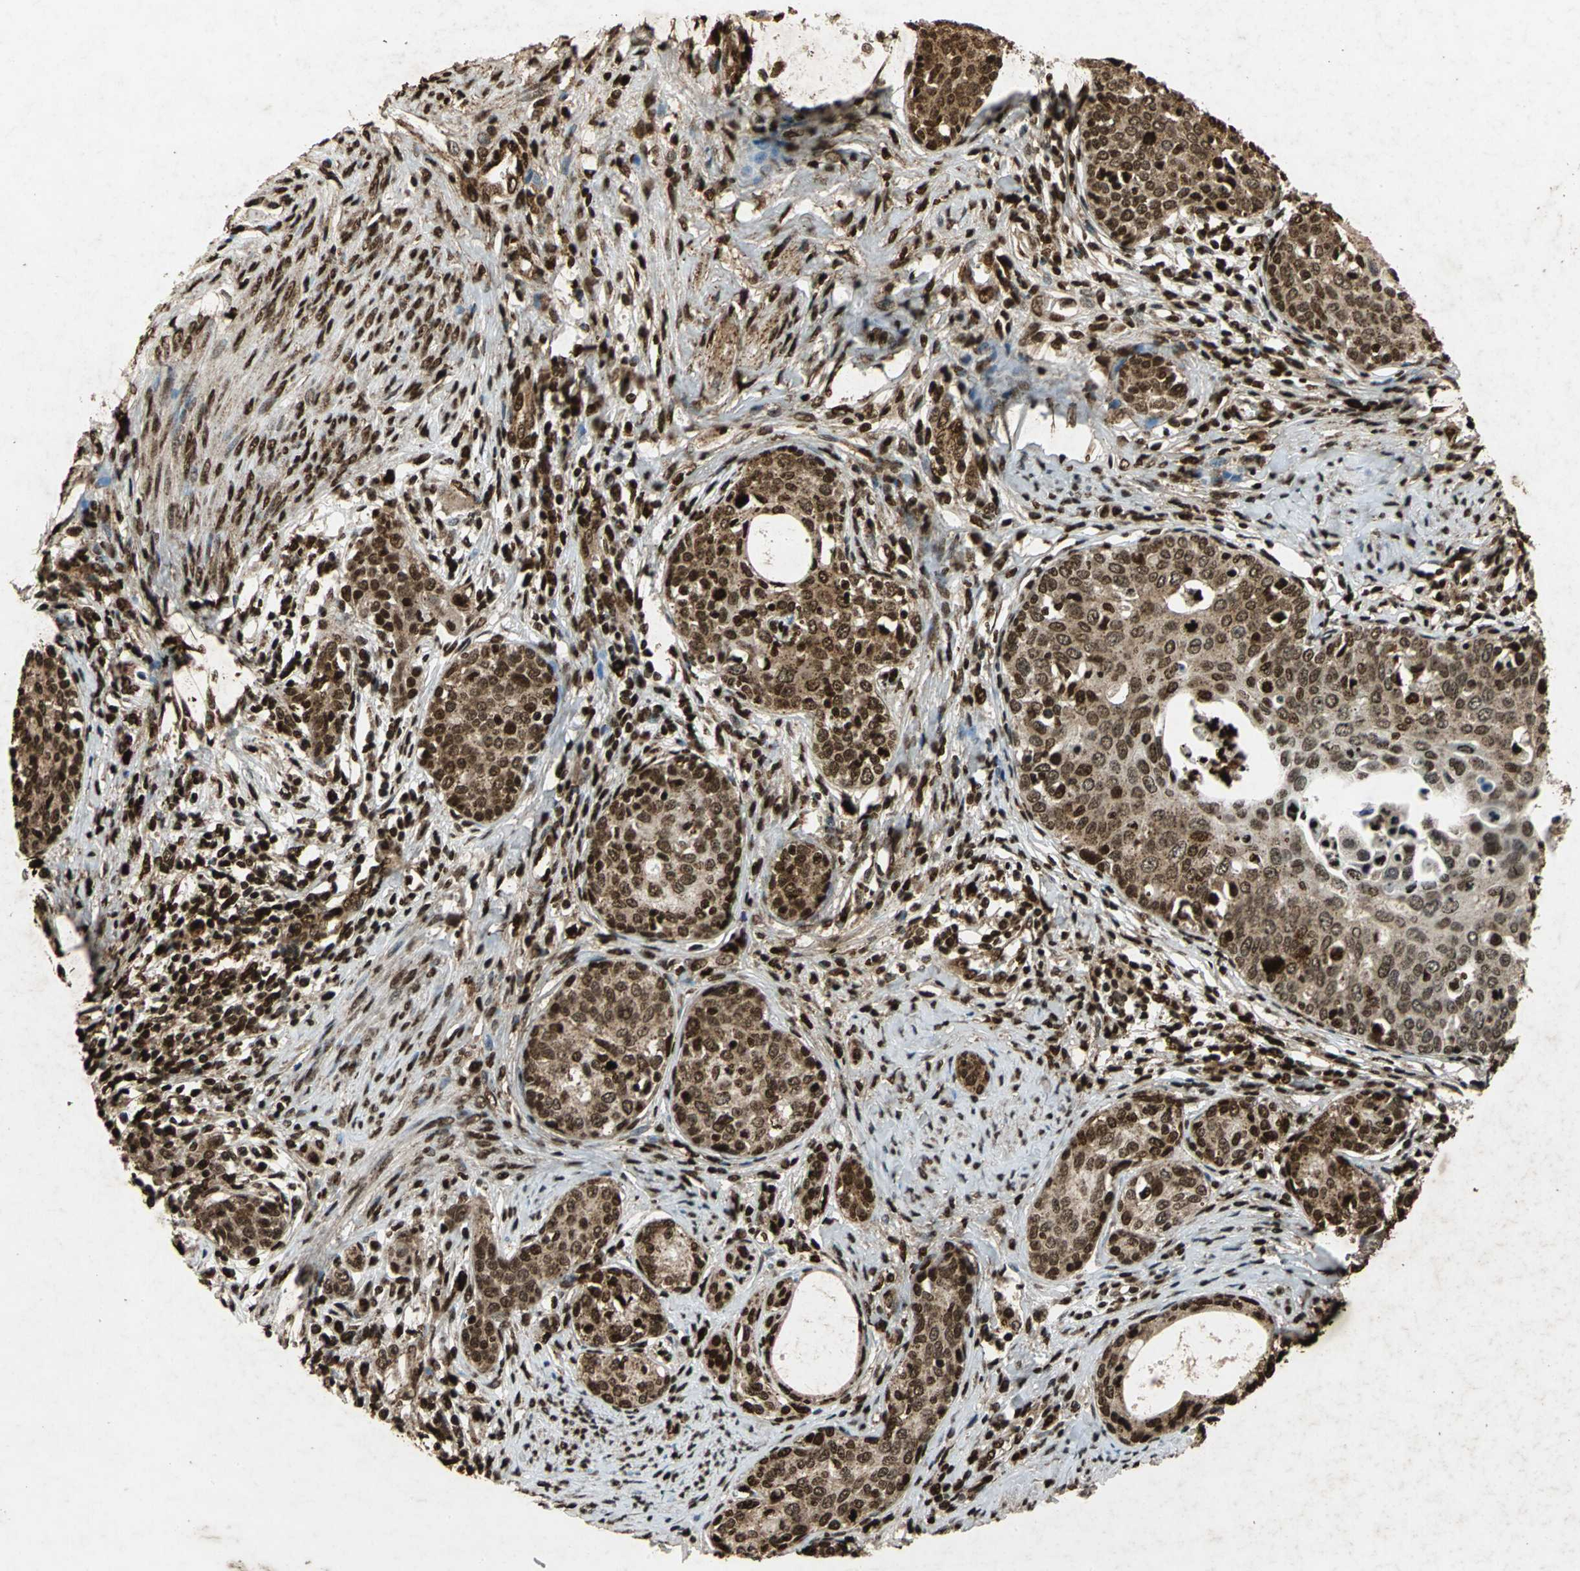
{"staining": {"intensity": "strong", "quantity": ">75%", "location": "cytoplasmic/membranous,nuclear"}, "tissue": "cervical cancer", "cell_type": "Tumor cells", "image_type": "cancer", "snomed": [{"axis": "morphology", "description": "Squamous cell carcinoma, NOS"}, {"axis": "morphology", "description": "Adenocarcinoma, NOS"}, {"axis": "topography", "description": "Cervix"}], "caption": "Immunohistochemical staining of cervical cancer (squamous cell carcinoma) exhibits high levels of strong cytoplasmic/membranous and nuclear positivity in approximately >75% of tumor cells. Nuclei are stained in blue.", "gene": "ANP32A", "patient": {"sex": "female", "age": 52}}